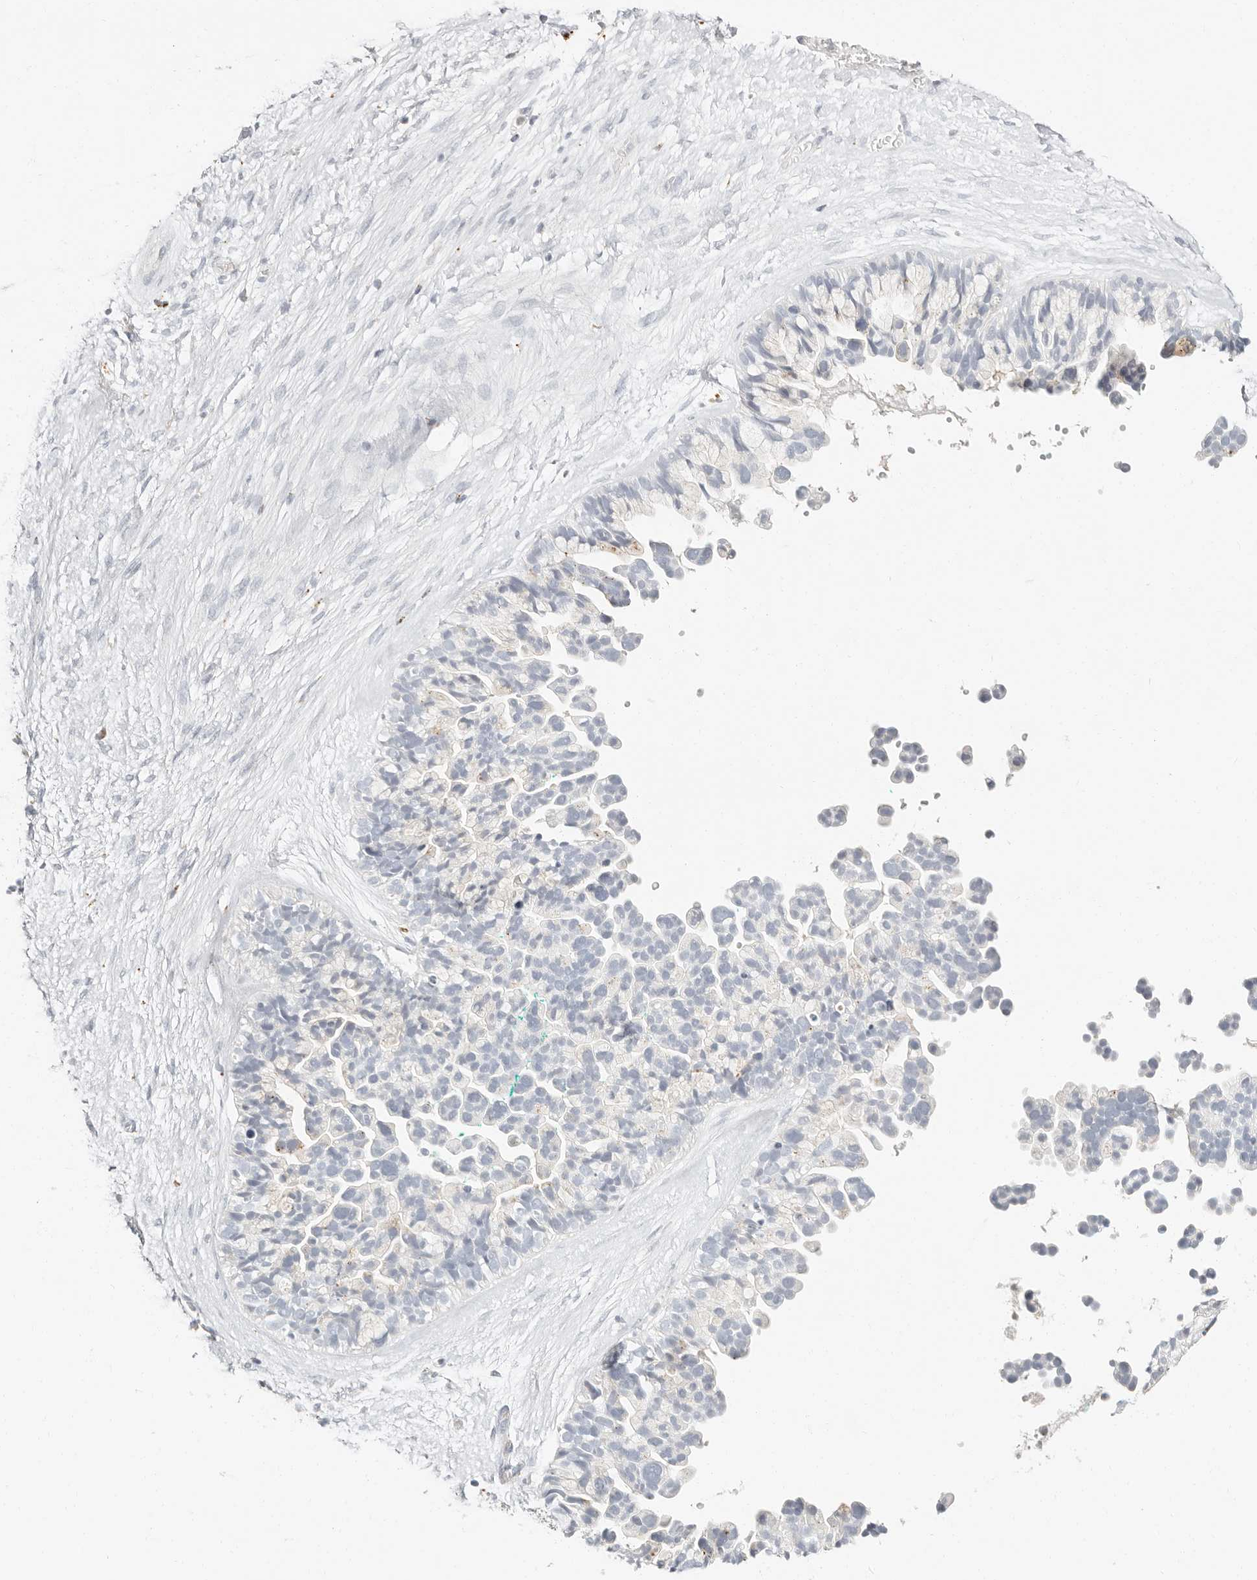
{"staining": {"intensity": "negative", "quantity": "none", "location": "none"}, "tissue": "ovarian cancer", "cell_type": "Tumor cells", "image_type": "cancer", "snomed": [{"axis": "morphology", "description": "Cystadenocarcinoma, serous, NOS"}, {"axis": "topography", "description": "Ovary"}], "caption": "A high-resolution histopathology image shows IHC staining of ovarian serous cystadenocarcinoma, which demonstrates no significant staining in tumor cells. (DAB IHC visualized using brightfield microscopy, high magnification).", "gene": "RNASET2", "patient": {"sex": "female", "age": 56}}